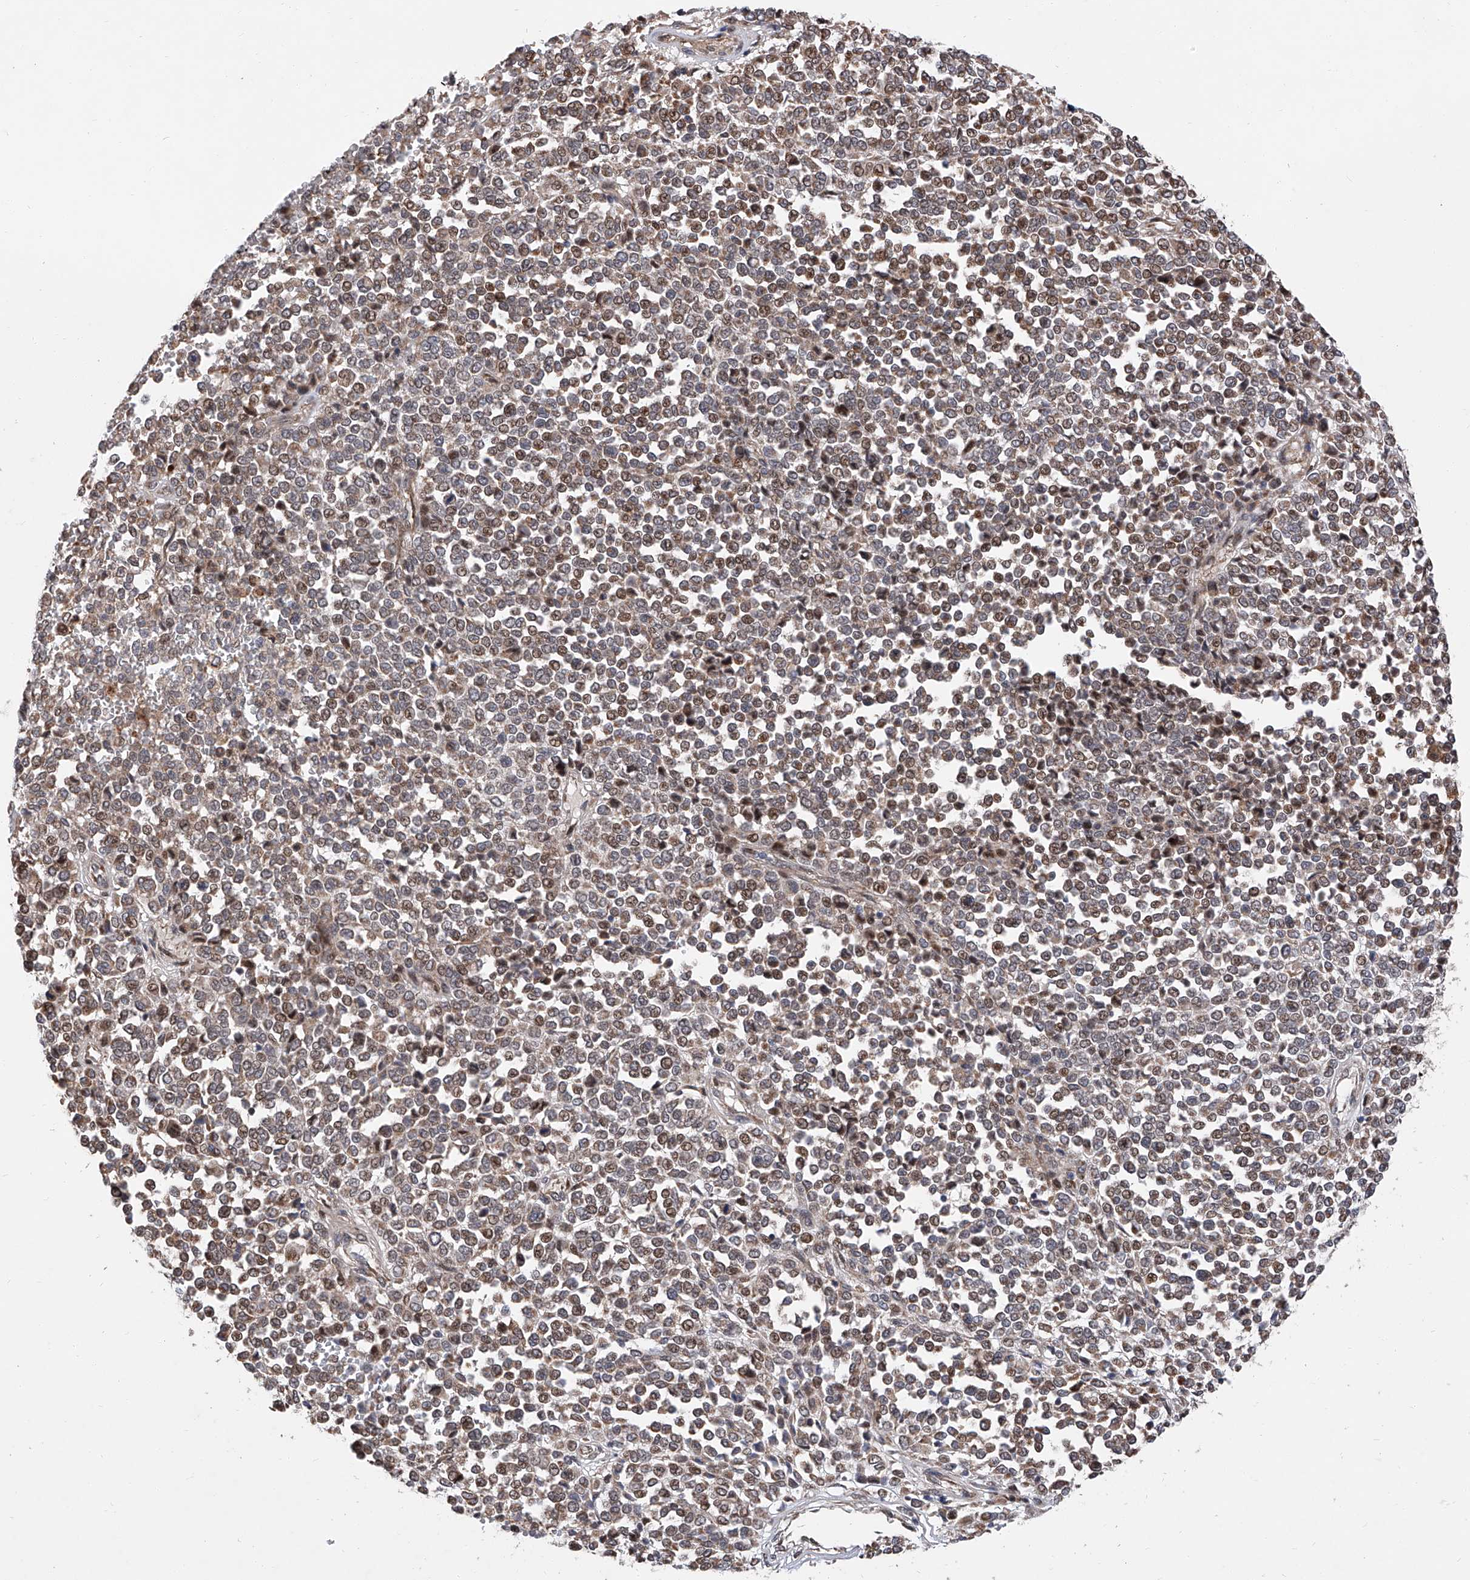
{"staining": {"intensity": "moderate", "quantity": ">75%", "location": "nuclear"}, "tissue": "melanoma", "cell_type": "Tumor cells", "image_type": "cancer", "snomed": [{"axis": "morphology", "description": "Malignant melanoma, Metastatic site"}, {"axis": "topography", "description": "Pancreas"}], "caption": "Melanoma stained with DAB IHC exhibits medium levels of moderate nuclear positivity in about >75% of tumor cells.", "gene": "FARP2", "patient": {"sex": "female", "age": 30}}